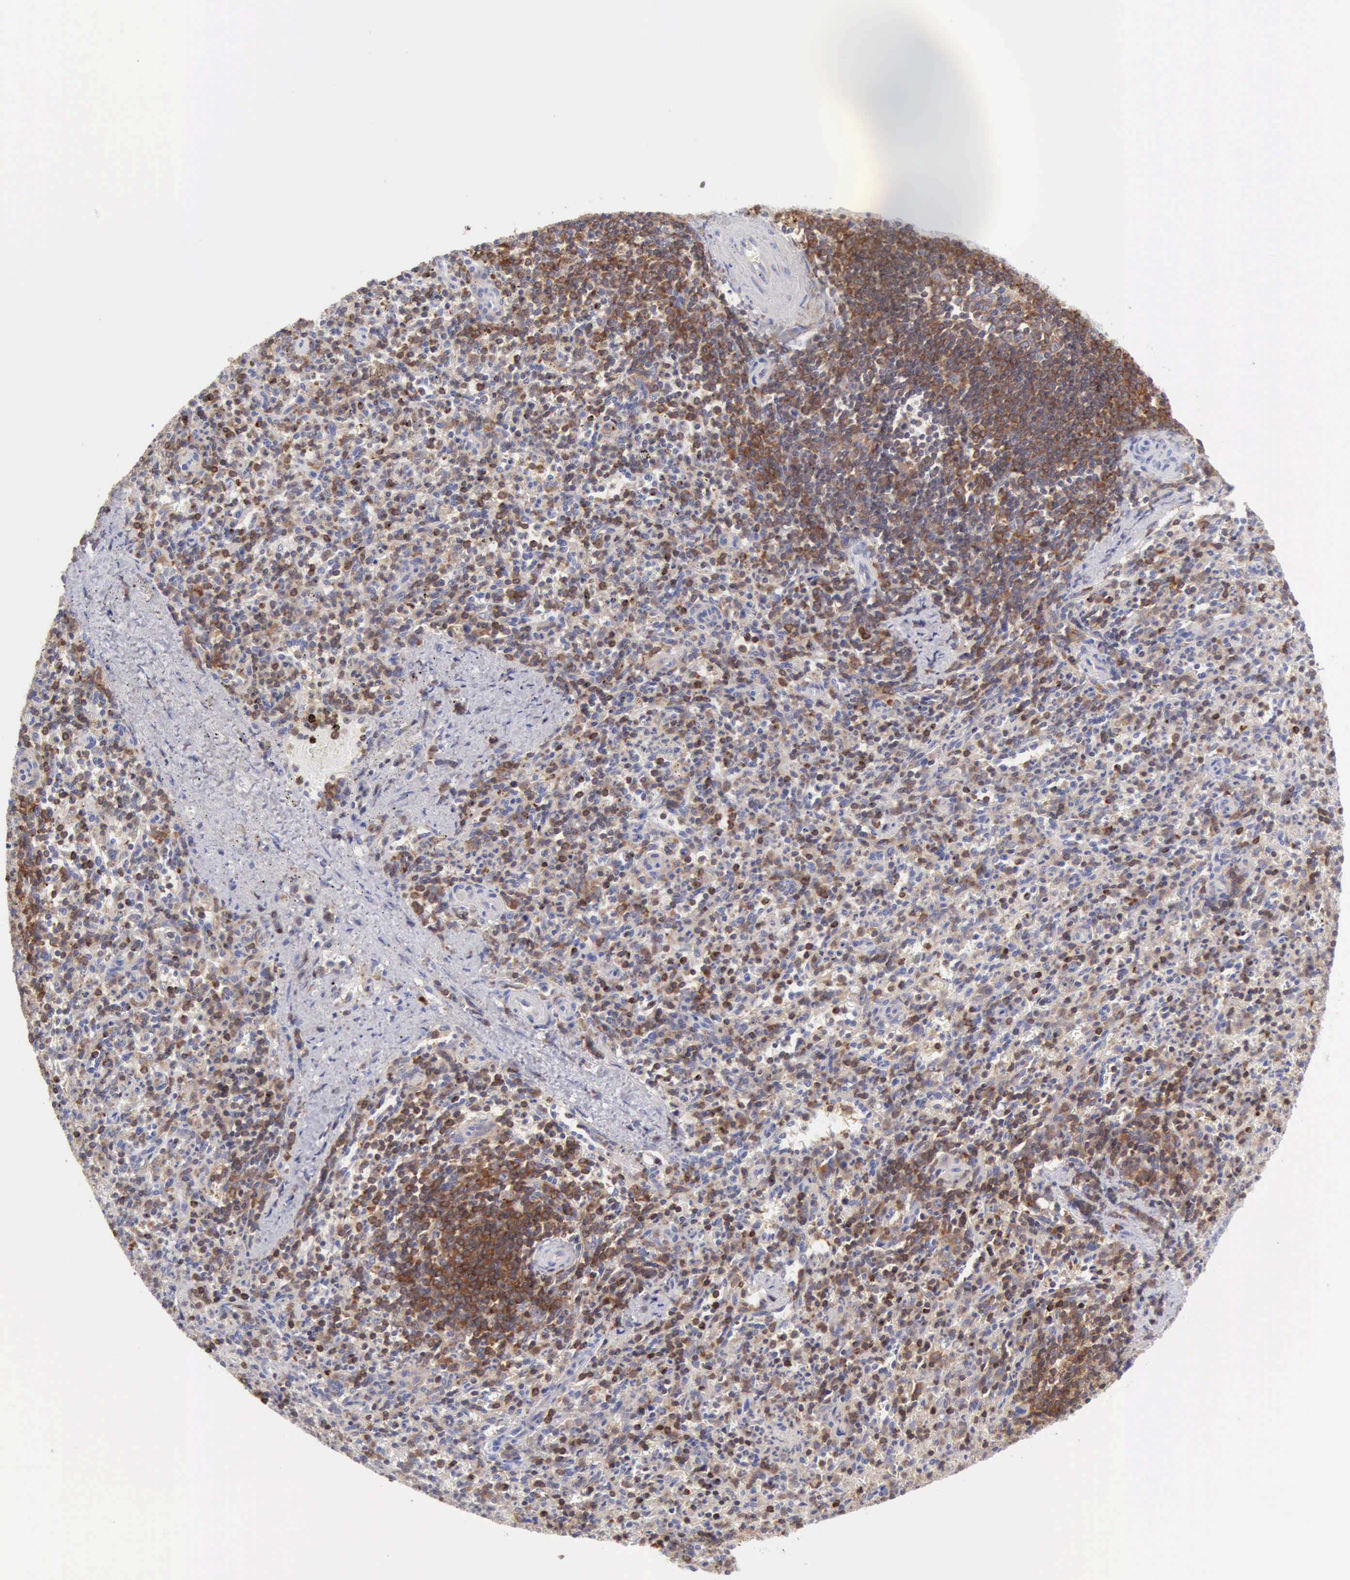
{"staining": {"intensity": "moderate", "quantity": "<25%", "location": "cytoplasmic/membranous"}, "tissue": "spleen", "cell_type": "Cells in red pulp", "image_type": "normal", "snomed": [{"axis": "morphology", "description": "Normal tissue, NOS"}, {"axis": "topography", "description": "Spleen"}], "caption": "A micrograph of spleen stained for a protein demonstrates moderate cytoplasmic/membranous brown staining in cells in red pulp. Using DAB (3,3'-diaminobenzidine) (brown) and hematoxylin (blue) stains, captured at high magnification using brightfield microscopy.", "gene": "SASH3", "patient": {"sex": "male", "age": 72}}